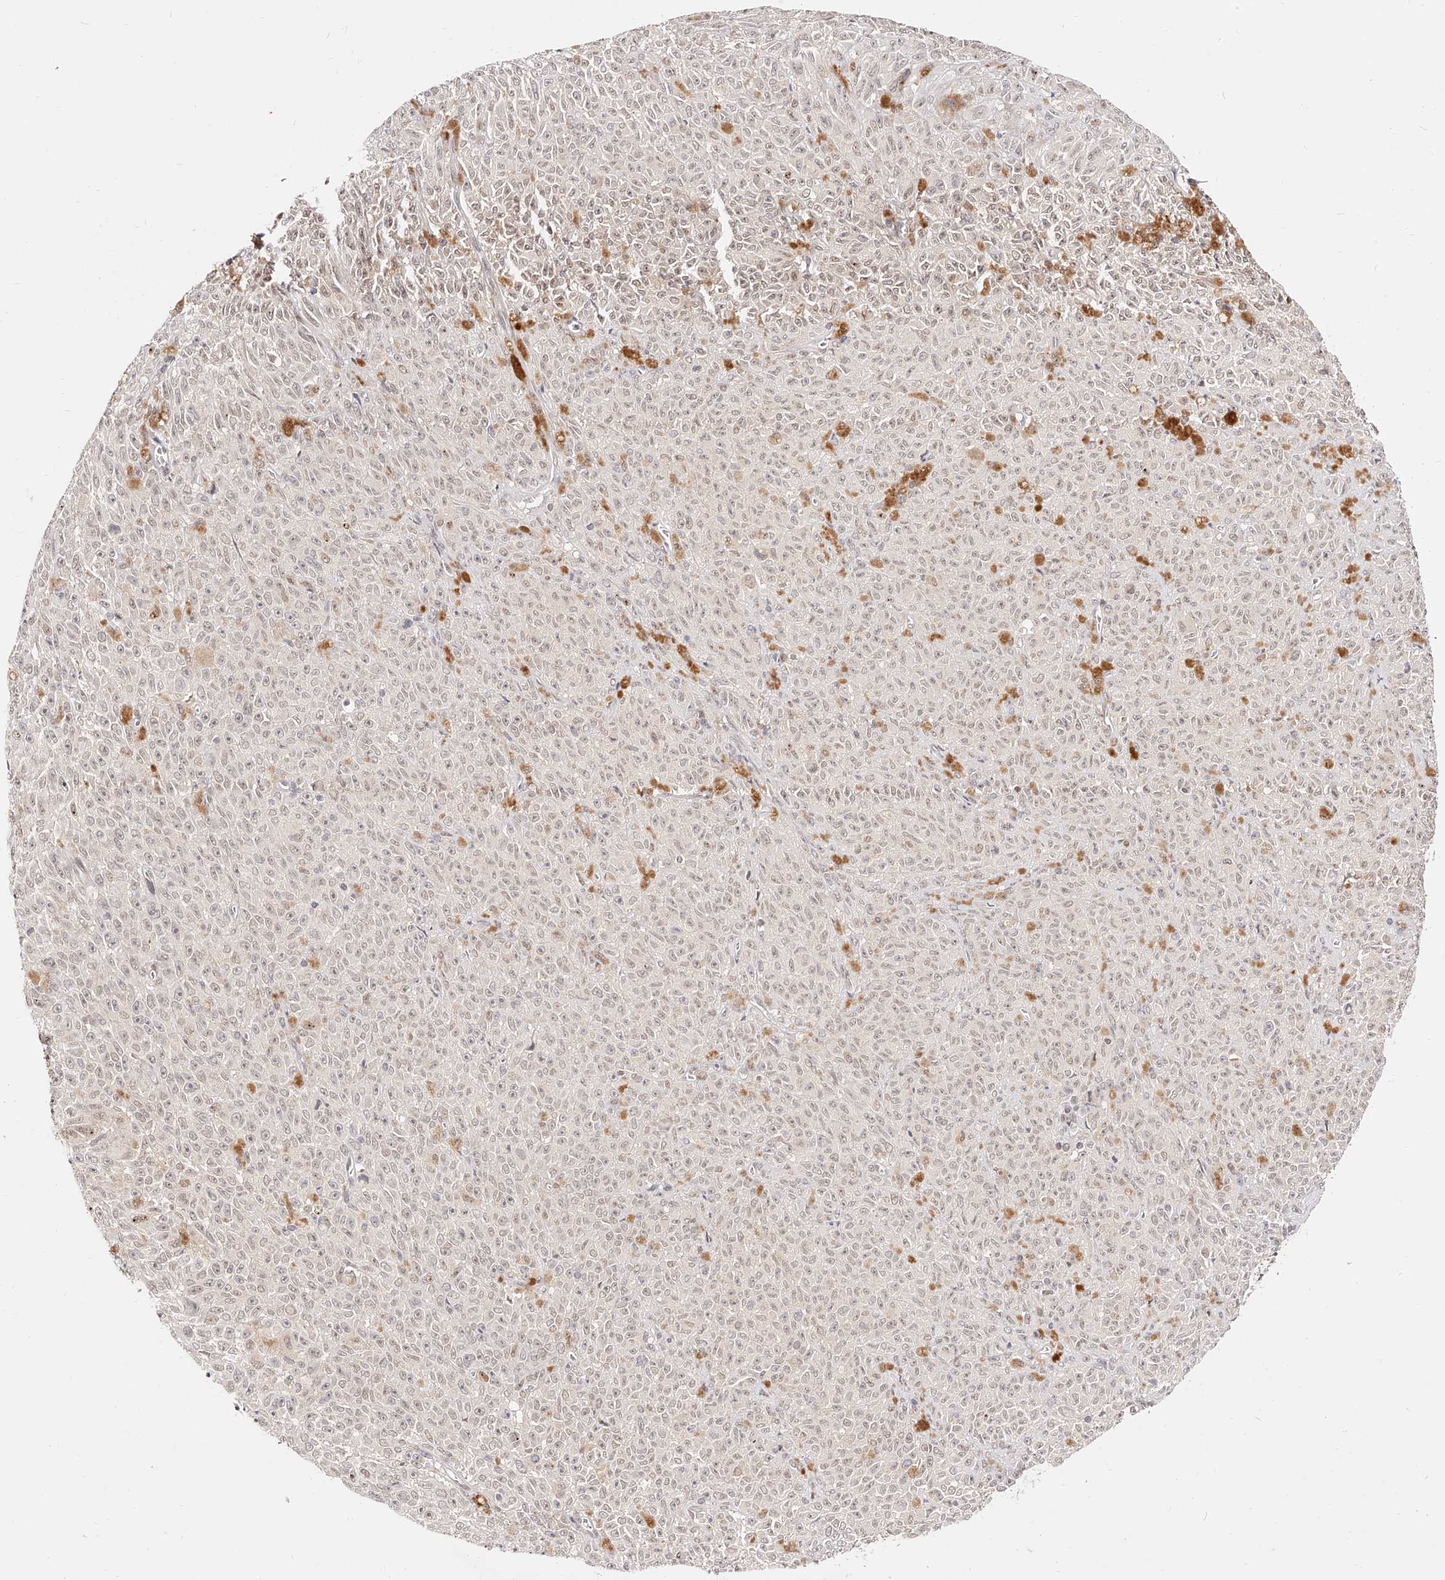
{"staining": {"intensity": "weak", "quantity": "25%-75%", "location": "cytoplasmic/membranous,nuclear"}, "tissue": "melanoma", "cell_type": "Tumor cells", "image_type": "cancer", "snomed": [{"axis": "morphology", "description": "Malignant melanoma, NOS"}, {"axis": "topography", "description": "Skin"}], "caption": "Tumor cells exhibit low levels of weak cytoplasmic/membranous and nuclear staining in about 25%-75% of cells in human melanoma.", "gene": "USF3", "patient": {"sex": "female", "age": 82}}